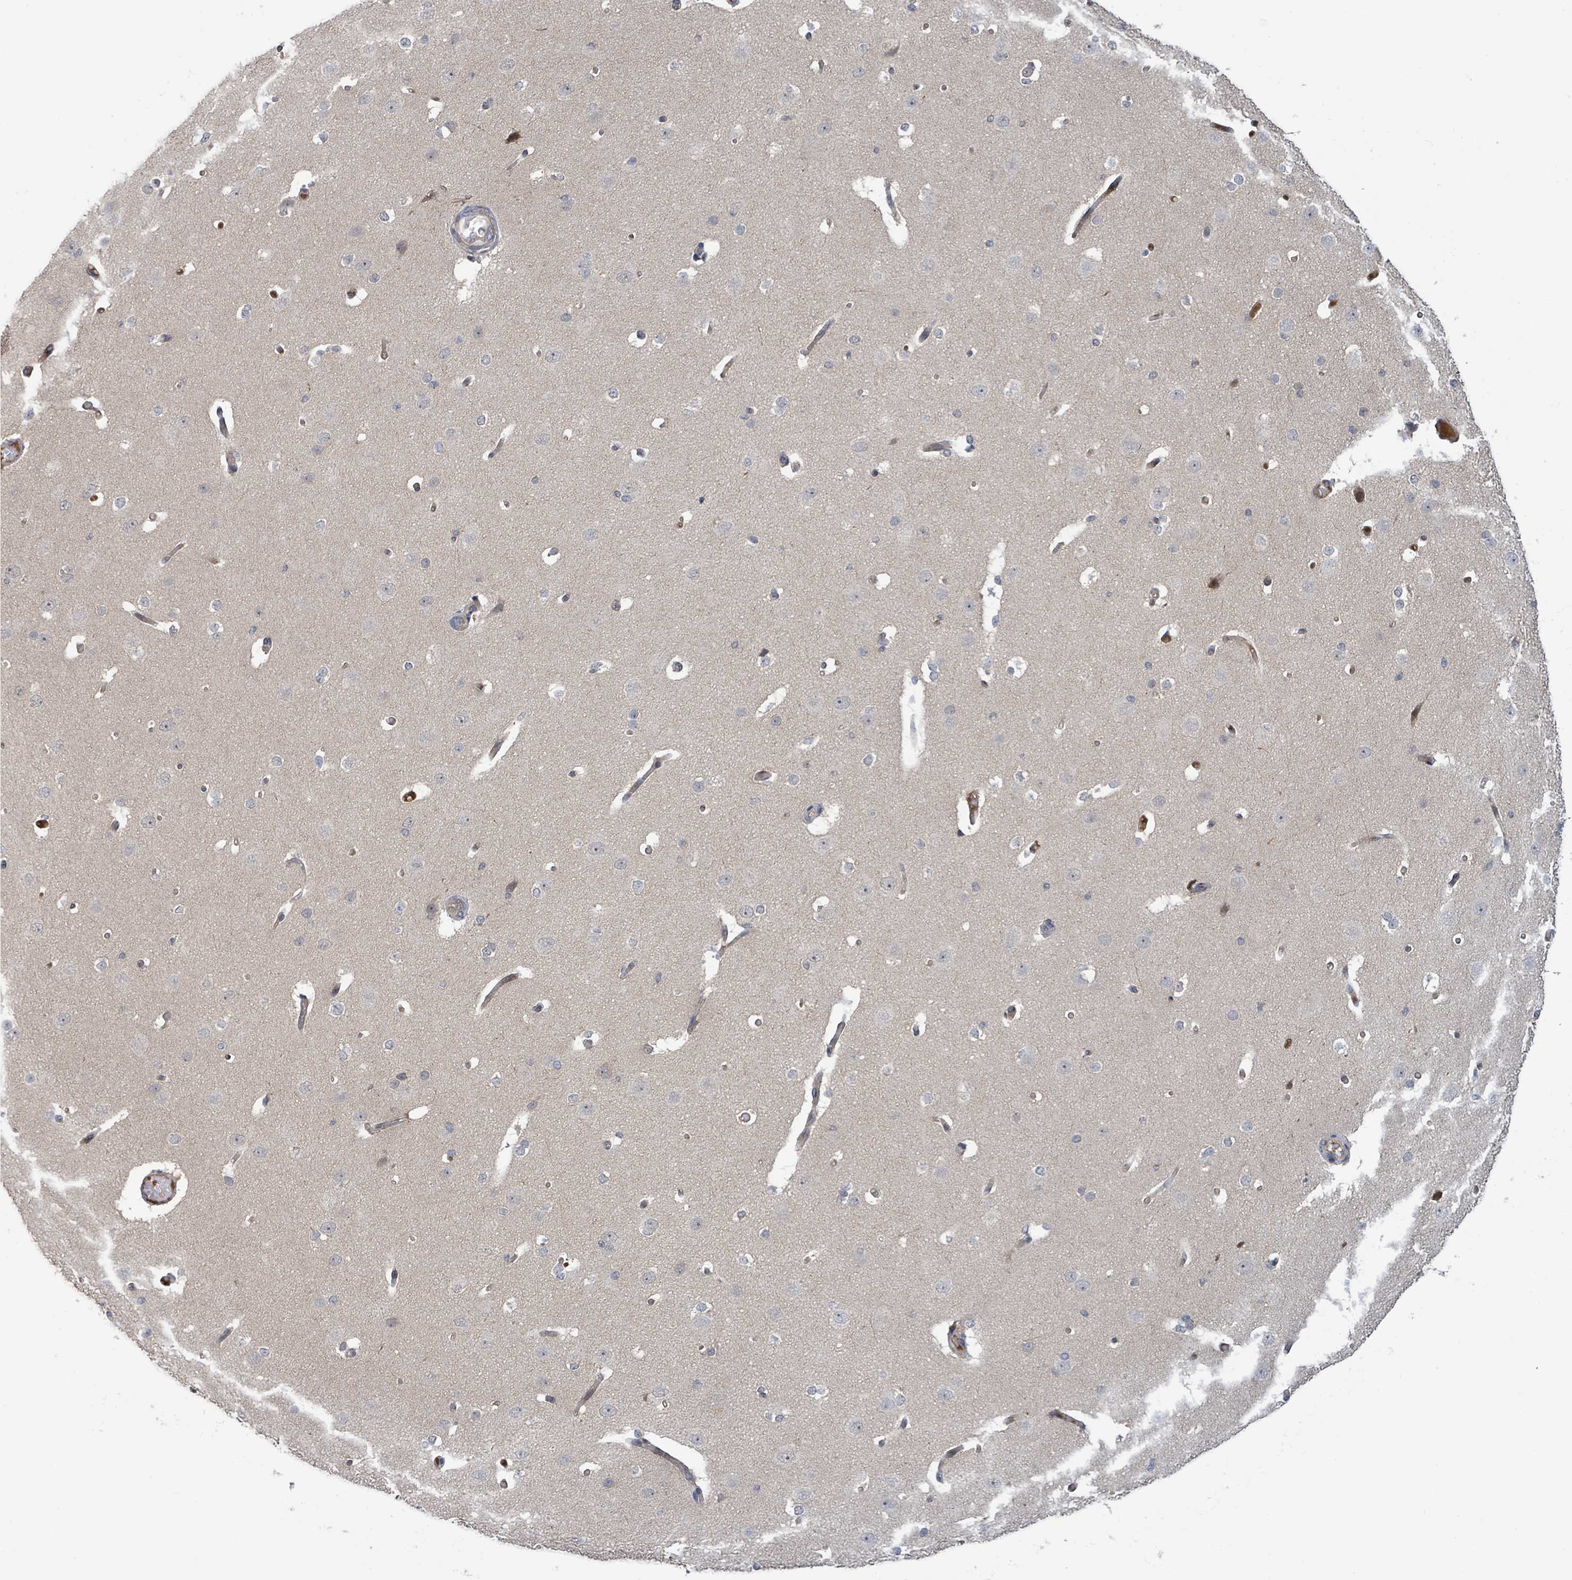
{"staining": {"intensity": "weak", "quantity": "25%-75%", "location": "cytoplasmic/membranous"}, "tissue": "cerebral cortex", "cell_type": "Endothelial cells", "image_type": "normal", "snomed": [{"axis": "morphology", "description": "Normal tissue, NOS"}, {"axis": "morphology", "description": "Inflammation, NOS"}, {"axis": "topography", "description": "Cerebral cortex"}], "caption": "Immunohistochemical staining of normal cerebral cortex exhibits 25%-75% levels of weak cytoplasmic/membranous protein staining in approximately 25%-75% of endothelial cells.", "gene": "ITGA11", "patient": {"sex": "male", "age": 6}}